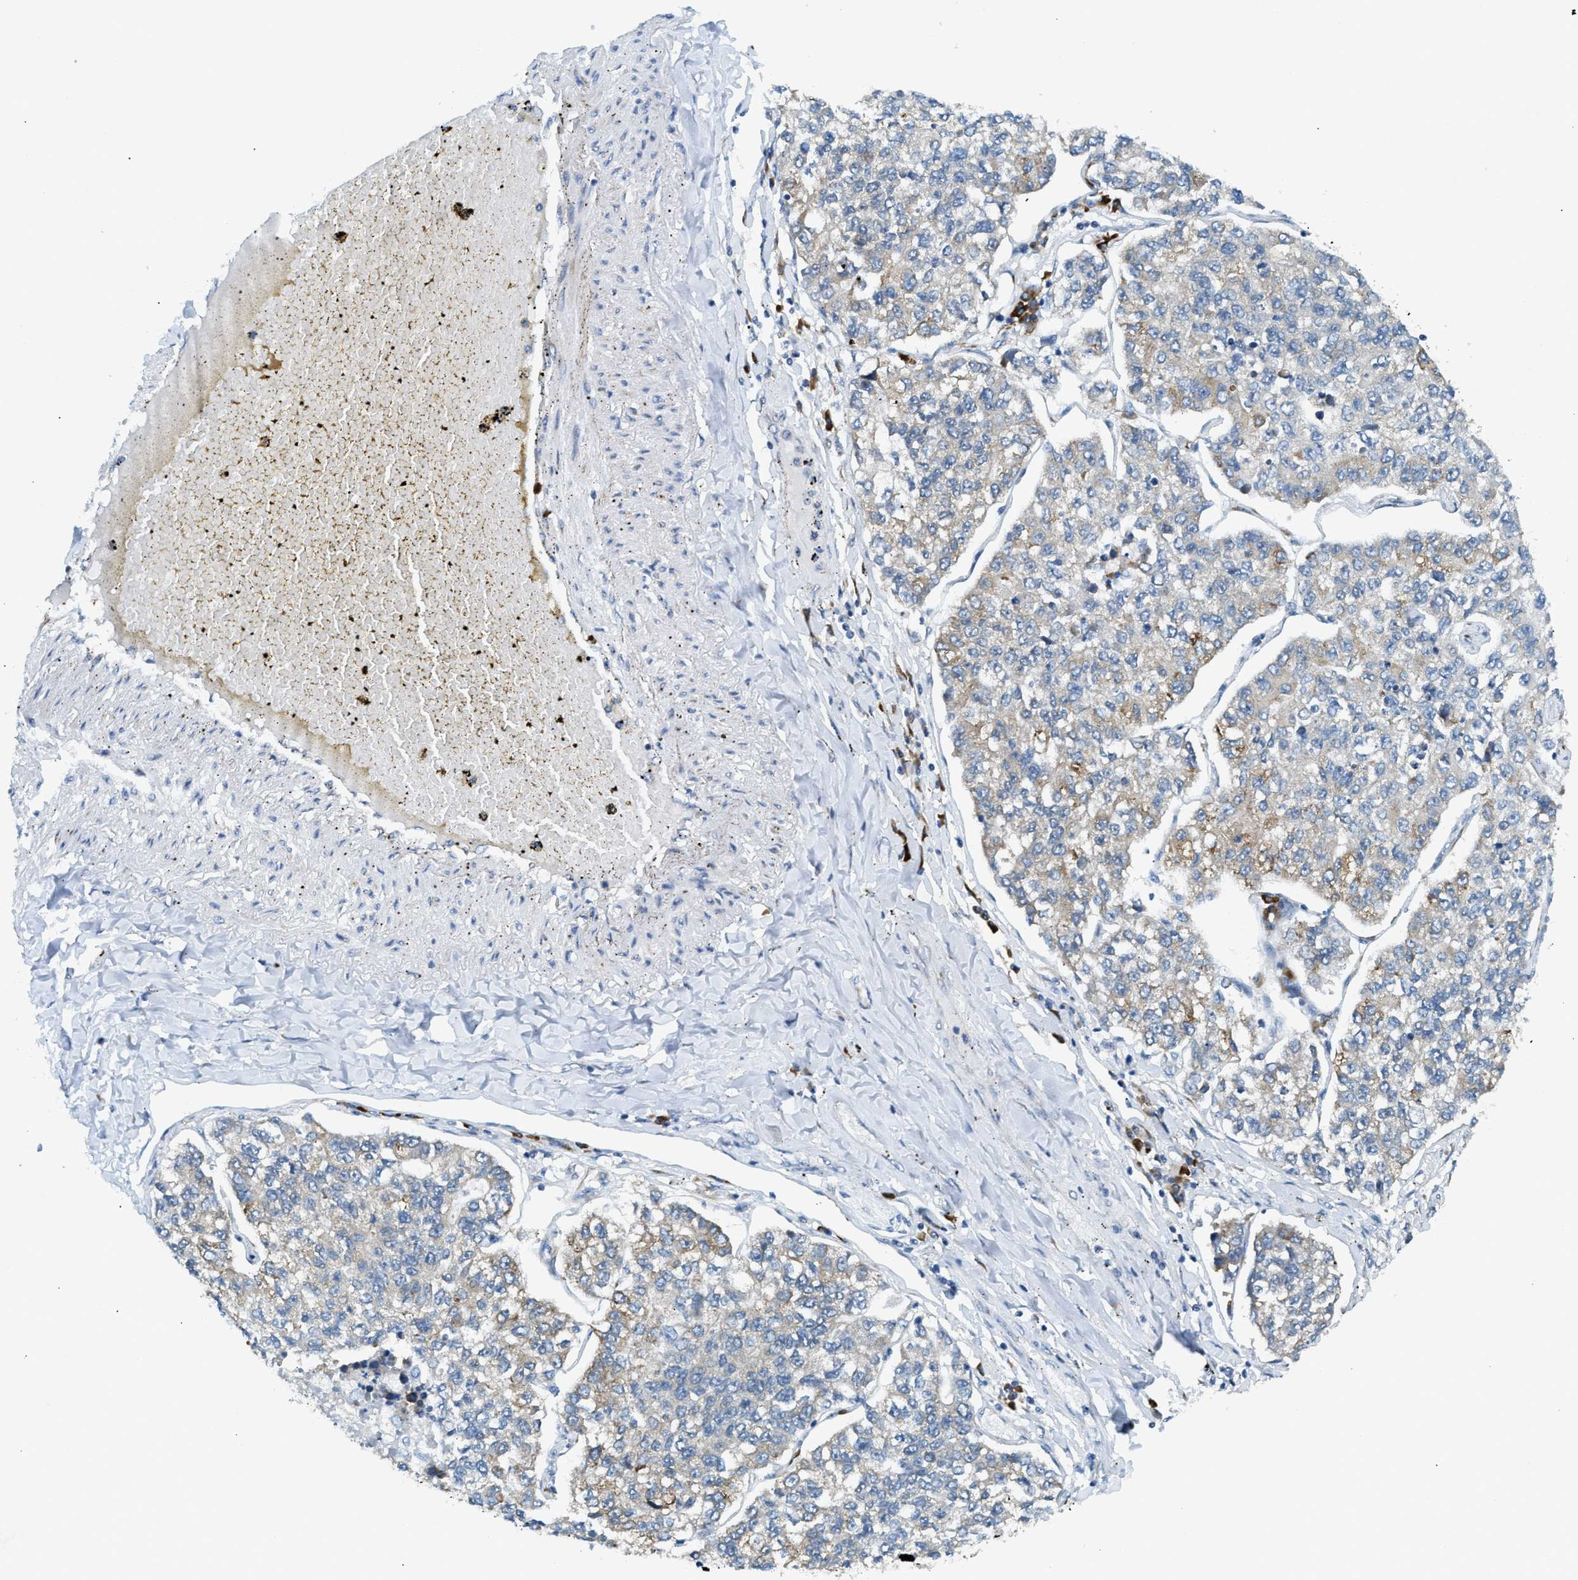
{"staining": {"intensity": "weak", "quantity": ">75%", "location": "cytoplasmic/membranous"}, "tissue": "lung cancer", "cell_type": "Tumor cells", "image_type": "cancer", "snomed": [{"axis": "morphology", "description": "Adenocarcinoma, NOS"}, {"axis": "topography", "description": "Lung"}], "caption": "Protein expression analysis of human lung cancer reveals weak cytoplasmic/membranous staining in about >75% of tumor cells.", "gene": "KCNC2", "patient": {"sex": "male", "age": 49}}